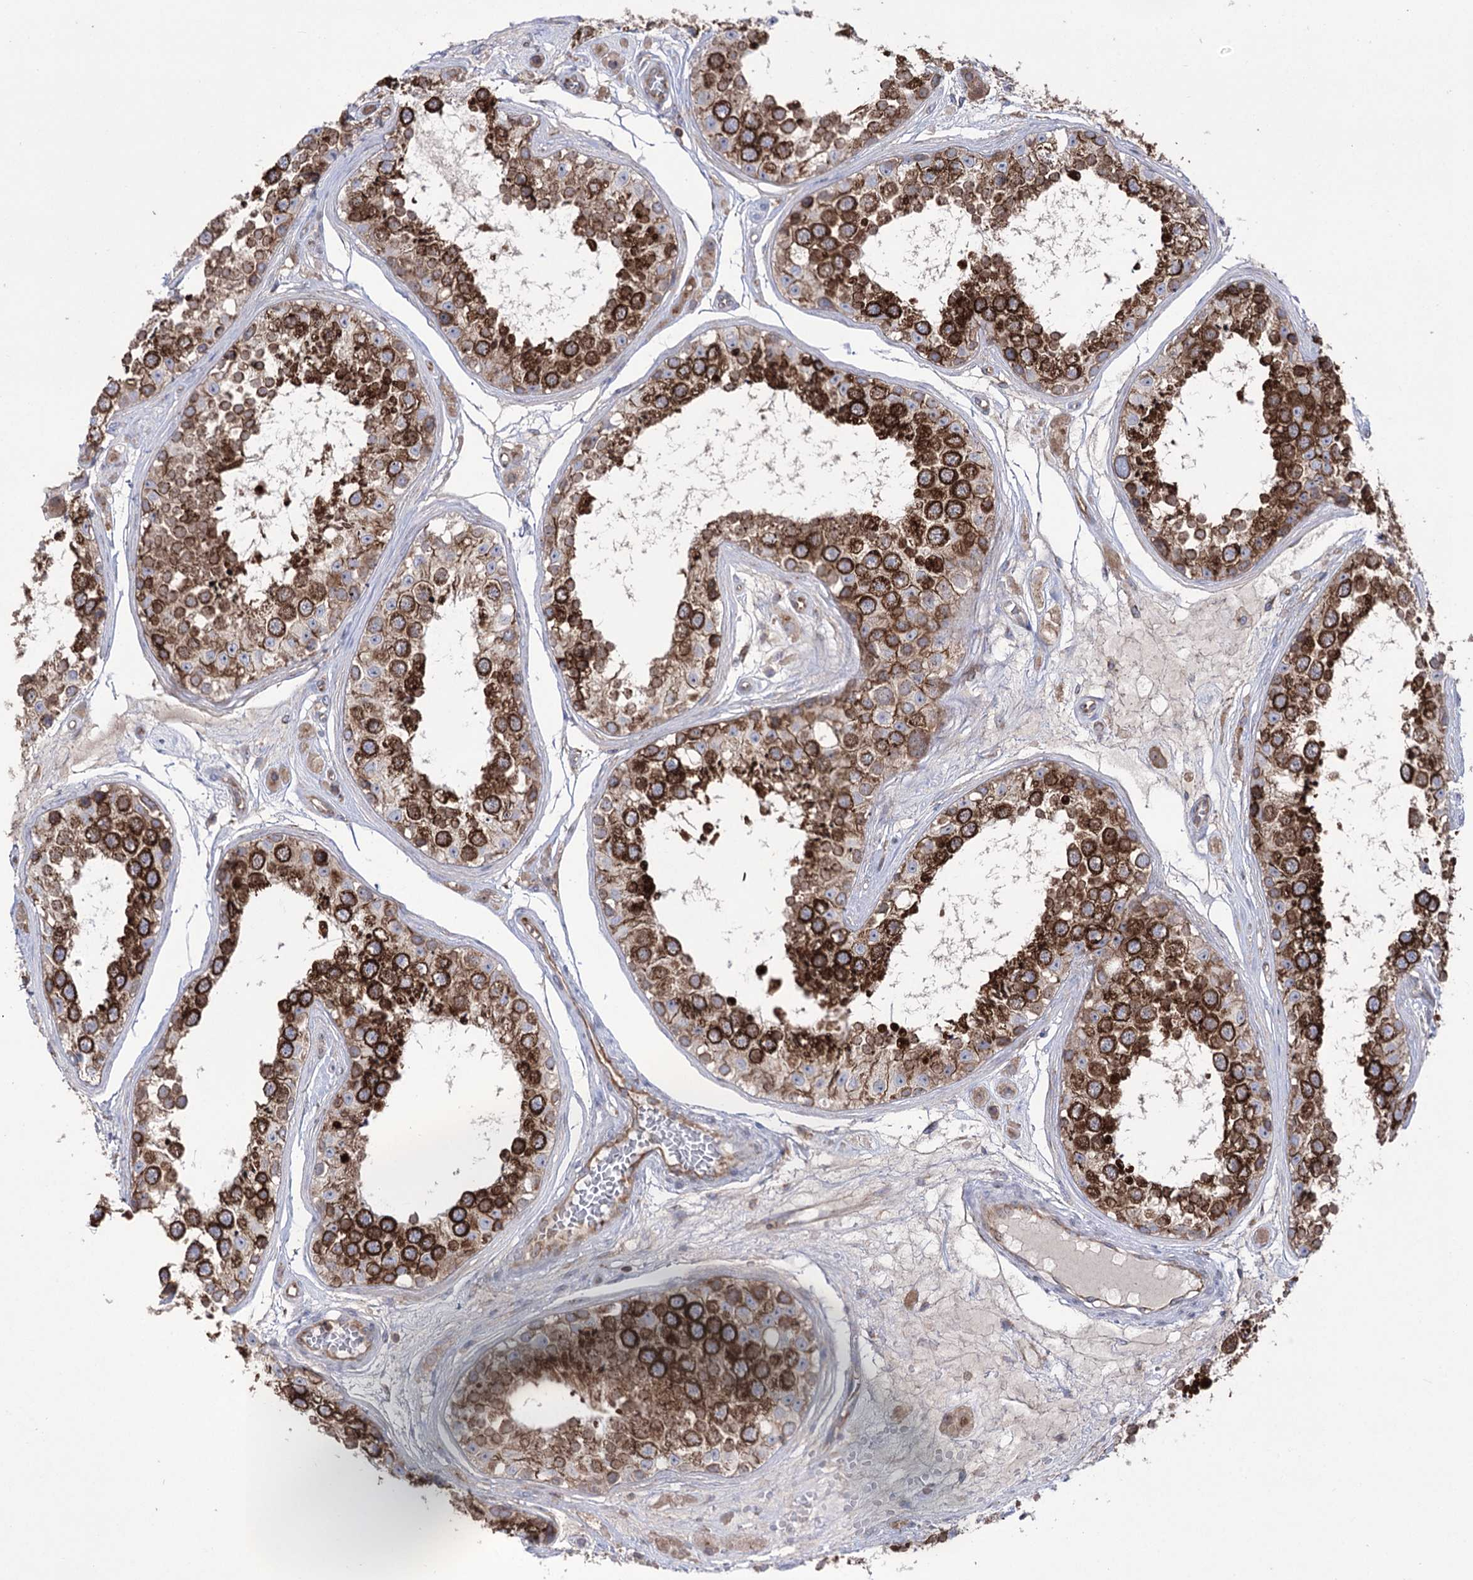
{"staining": {"intensity": "strong", "quantity": ">75%", "location": "cytoplasmic/membranous"}, "tissue": "testis", "cell_type": "Cells in seminiferous ducts", "image_type": "normal", "snomed": [{"axis": "morphology", "description": "Normal tissue, NOS"}, {"axis": "topography", "description": "Testis"}], "caption": "Immunohistochemistry (DAB (3,3'-diaminobenzidine)) staining of normal testis displays strong cytoplasmic/membranous protein expression in approximately >75% of cells in seminiferous ducts. Nuclei are stained in blue.", "gene": "ZNF622", "patient": {"sex": "male", "age": 25}}